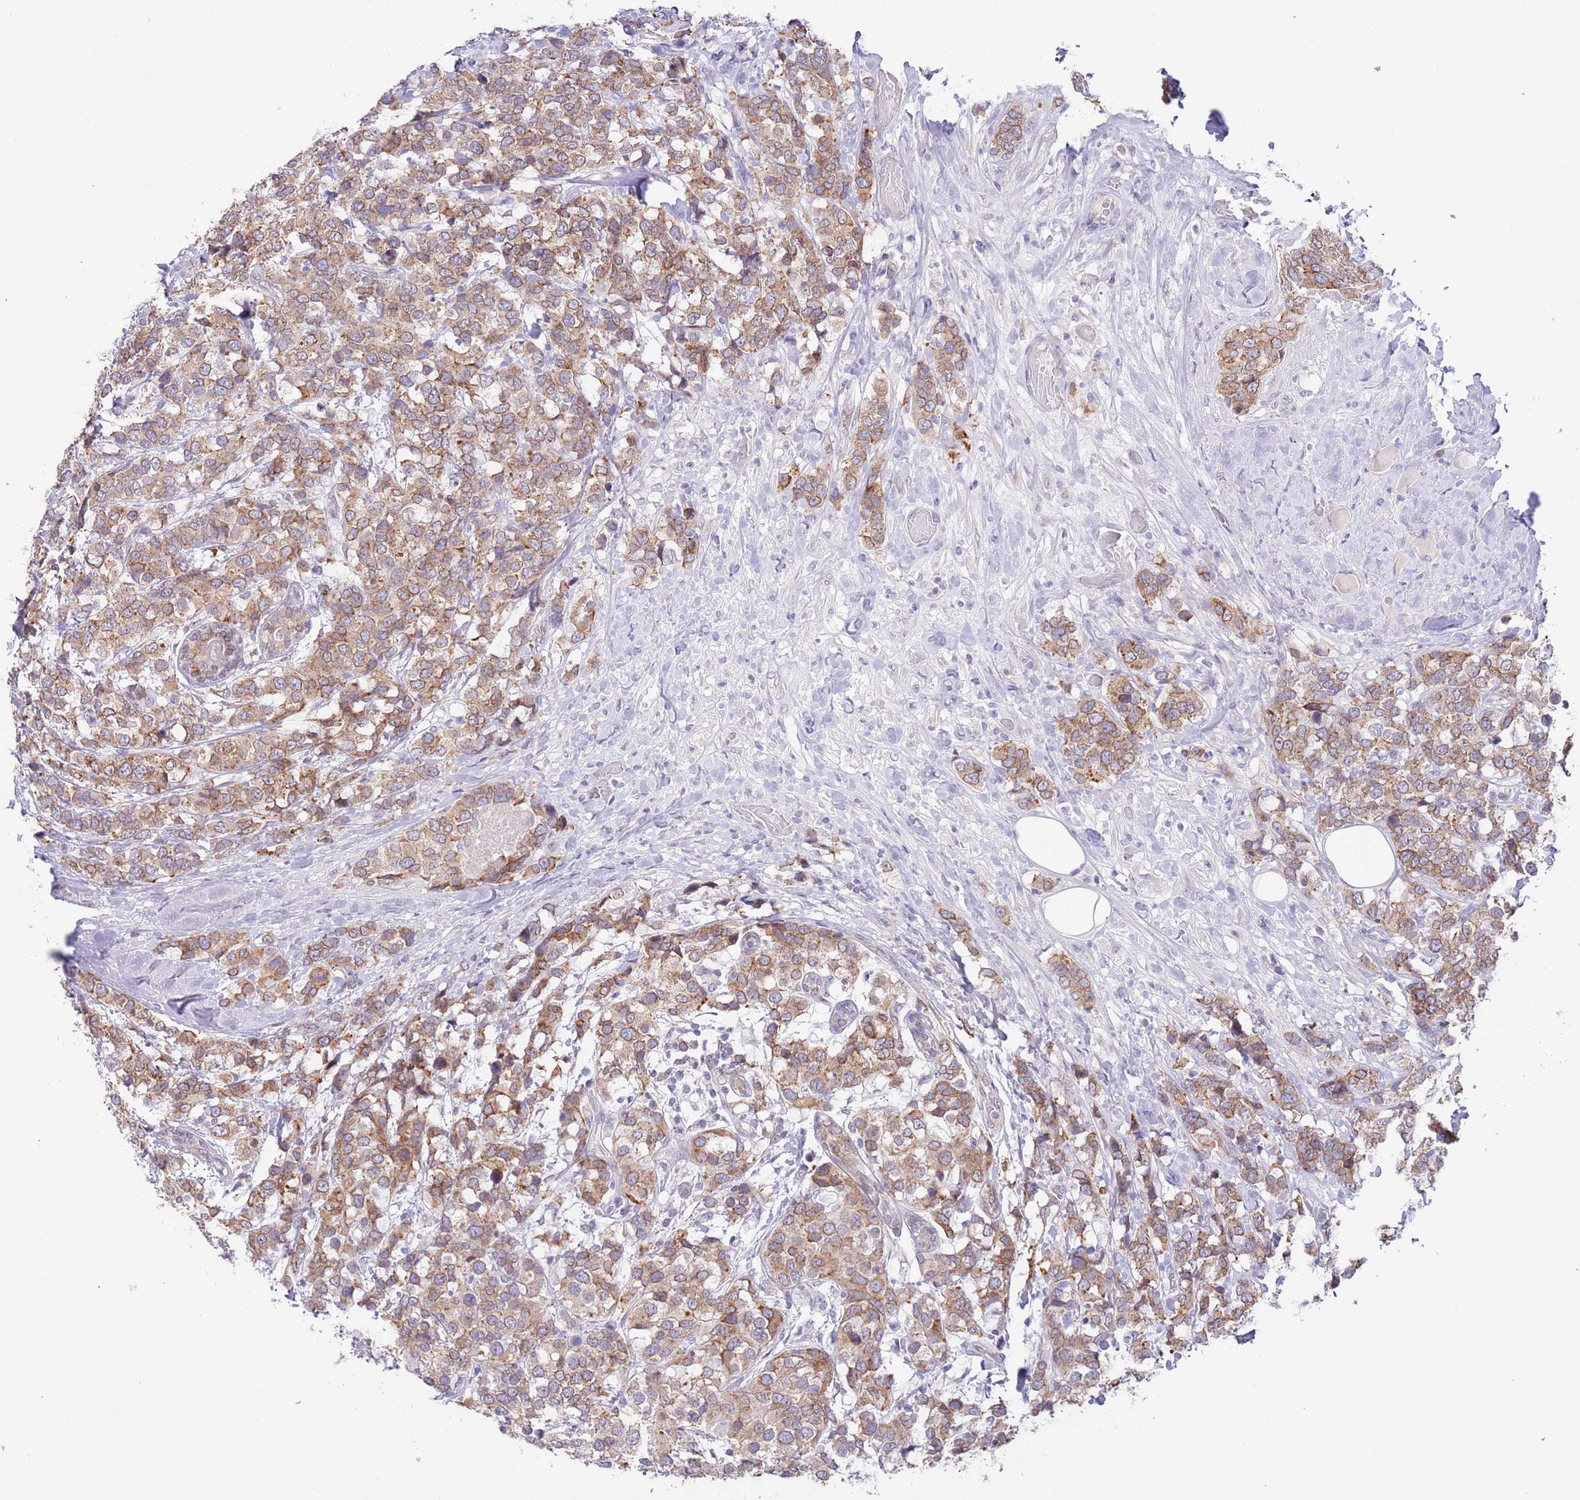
{"staining": {"intensity": "moderate", "quantity": ">75%", "location": "cytoplasmic/membranous"}, "tissue": "breast cancer", "cell_type": "Tumor cells", "image_type": "cancer", "snomed": [{"axis": "morphology", "description": "Lobular carcinoma"}, {"axis": "topography", "description": "Breast"}], "caption": "DAB immunohistochemical staining of human breast lobular carcinoma displays moderate cytoplasmic/membranous protein expression in about >75% of tumor cells. The protein of interest is stained brown, and the nuclei are stained in blue (DAB IHC with brightfield microscopy, high magnification).", "gene": "EBPL", "patient": {"sex": "female", "age": 59}}